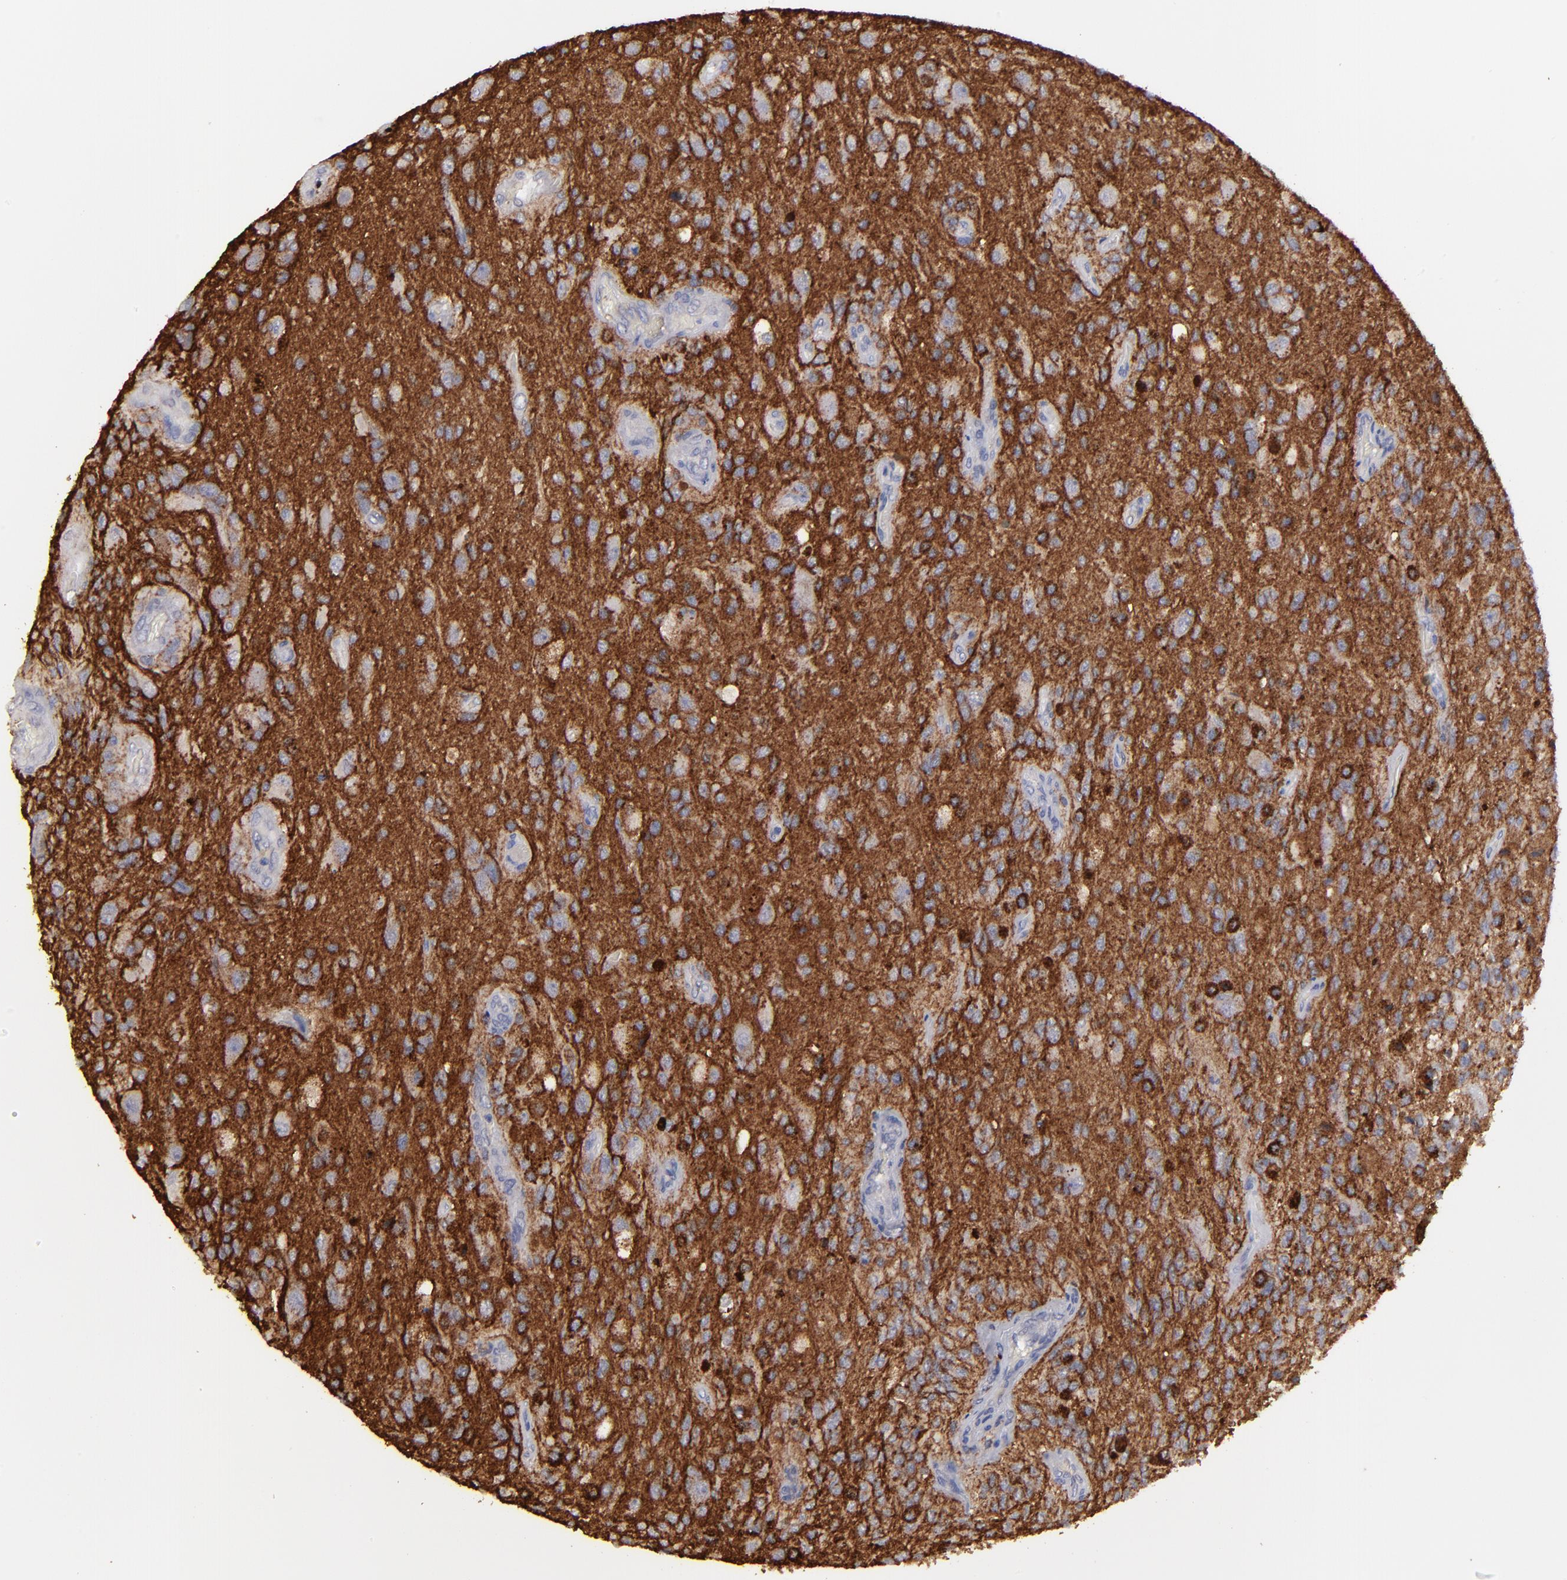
{"staining": {"intensity": "weak", "quantity": "<25%", "location": "cytoplasmic/membranous"}, "tissue": "glioma", "cell_type": "Tumor cells", "image_type": "cancer", "snomed": [{"axis": "morphology", "description": "Normal tissue, NOS"}, {"axis": "morphology", "description": "Glioma, malignant, High grade"}, {"axis": "topography", "description": "Cerebral cortex"}], "caption": "A micrograph of high-grade glioma (malignant) stained for a protein reveals no brown staining in tumor cells. (Brightfield microscopy of DAB (3,3'-diaminobenzidine) IHC at high magnification).", "gene": "GPM6B", "patient": {"sex": "male", "age": 77}}